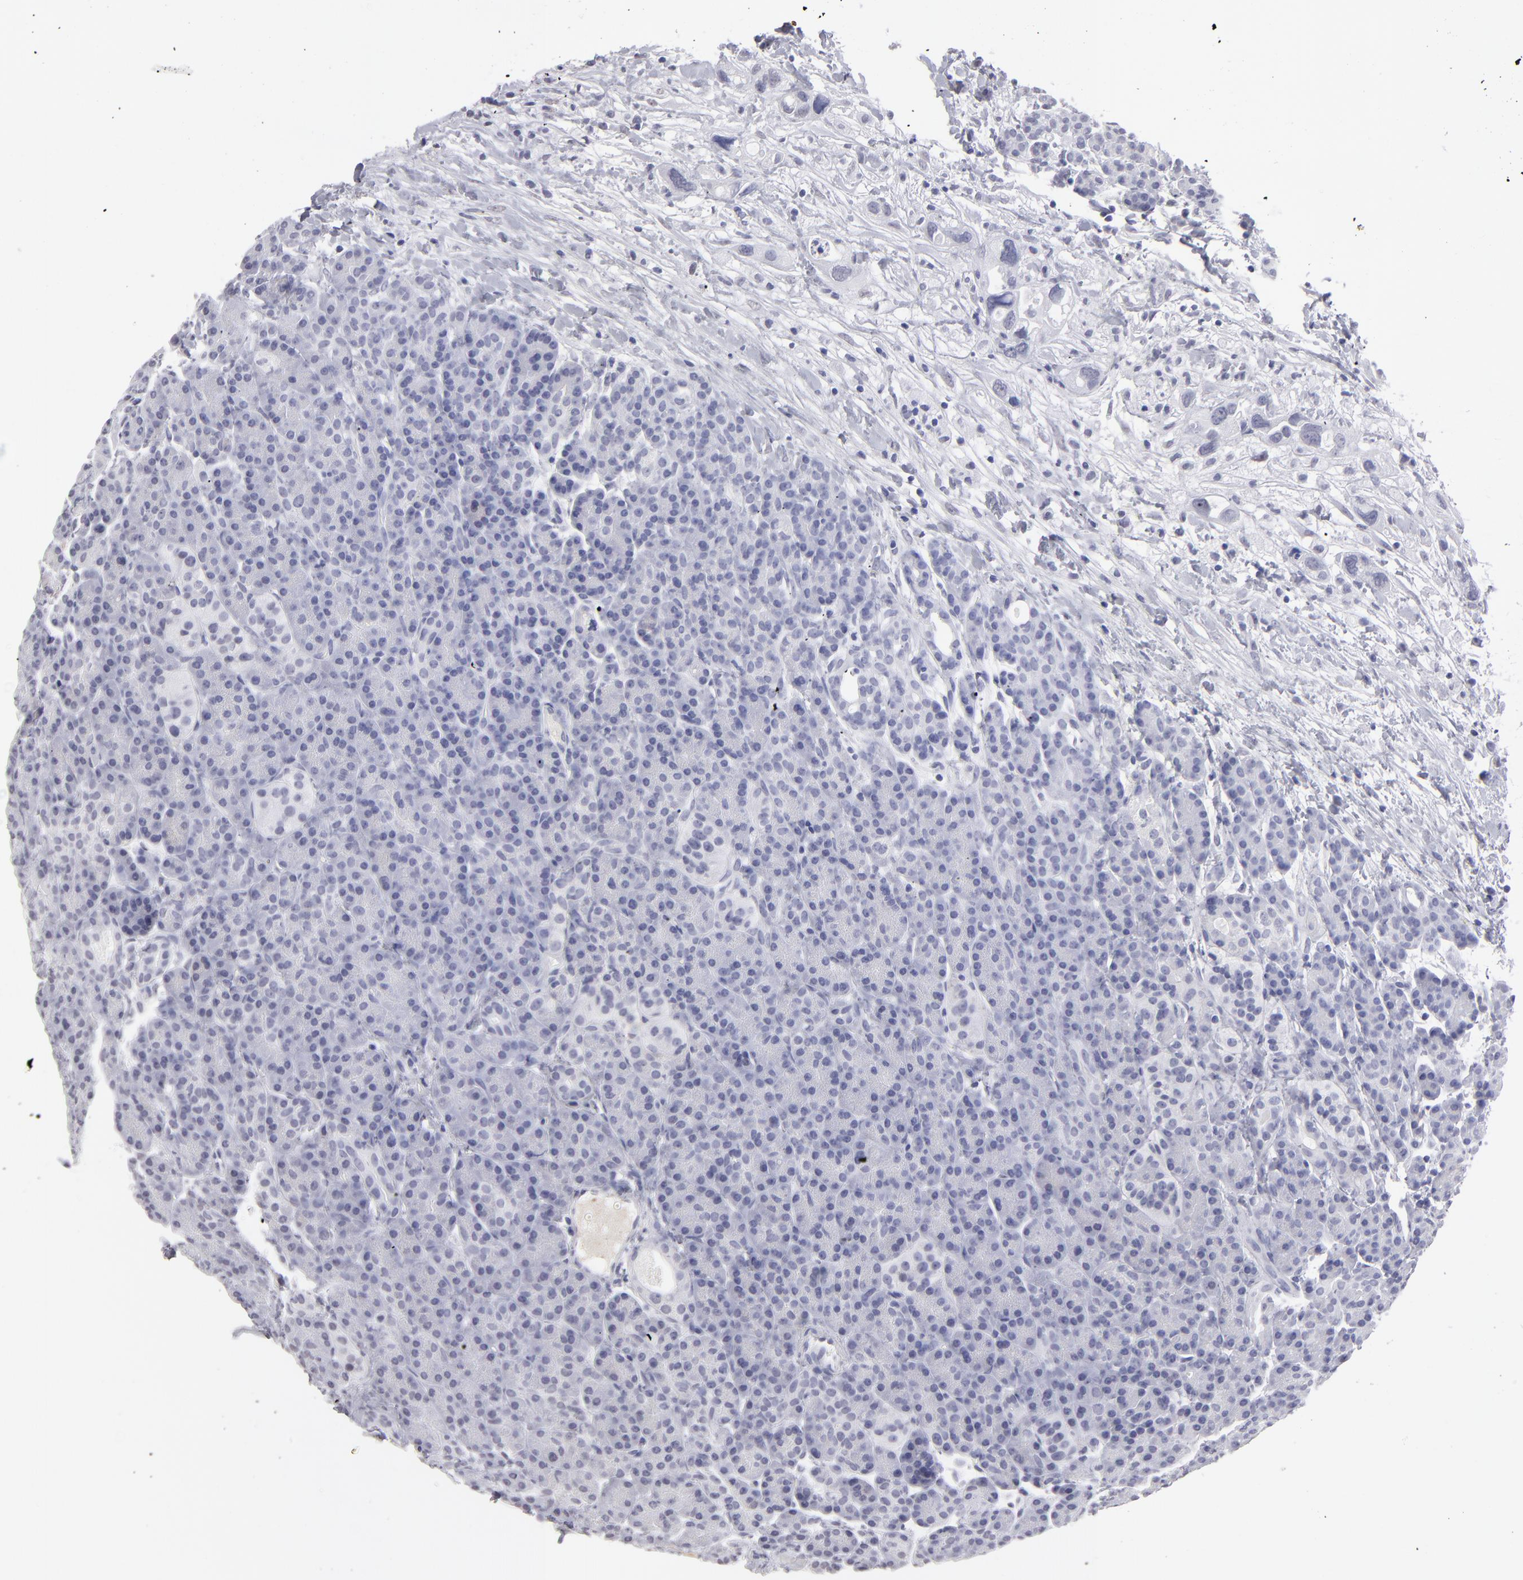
{"staining": {"intensity": "negative", "quantity": "none", "location": "none"}, "tissue": "pancreas", "cell_type": "Exocrine glandular cells", "image_type": "normal", "snomed": [{"axis": "morphology", "description": "Normal tissue, NOS"}, {"axis": "topography", "description": "Pancreas"}], "caption": "A high-resolution image shows IHC staining of unremarkable pancreas, which exhibits no significant positivity in exocrine glandular cells.", "gene": "ALDOB", "patient": {"sex": "female", "age": 77}}